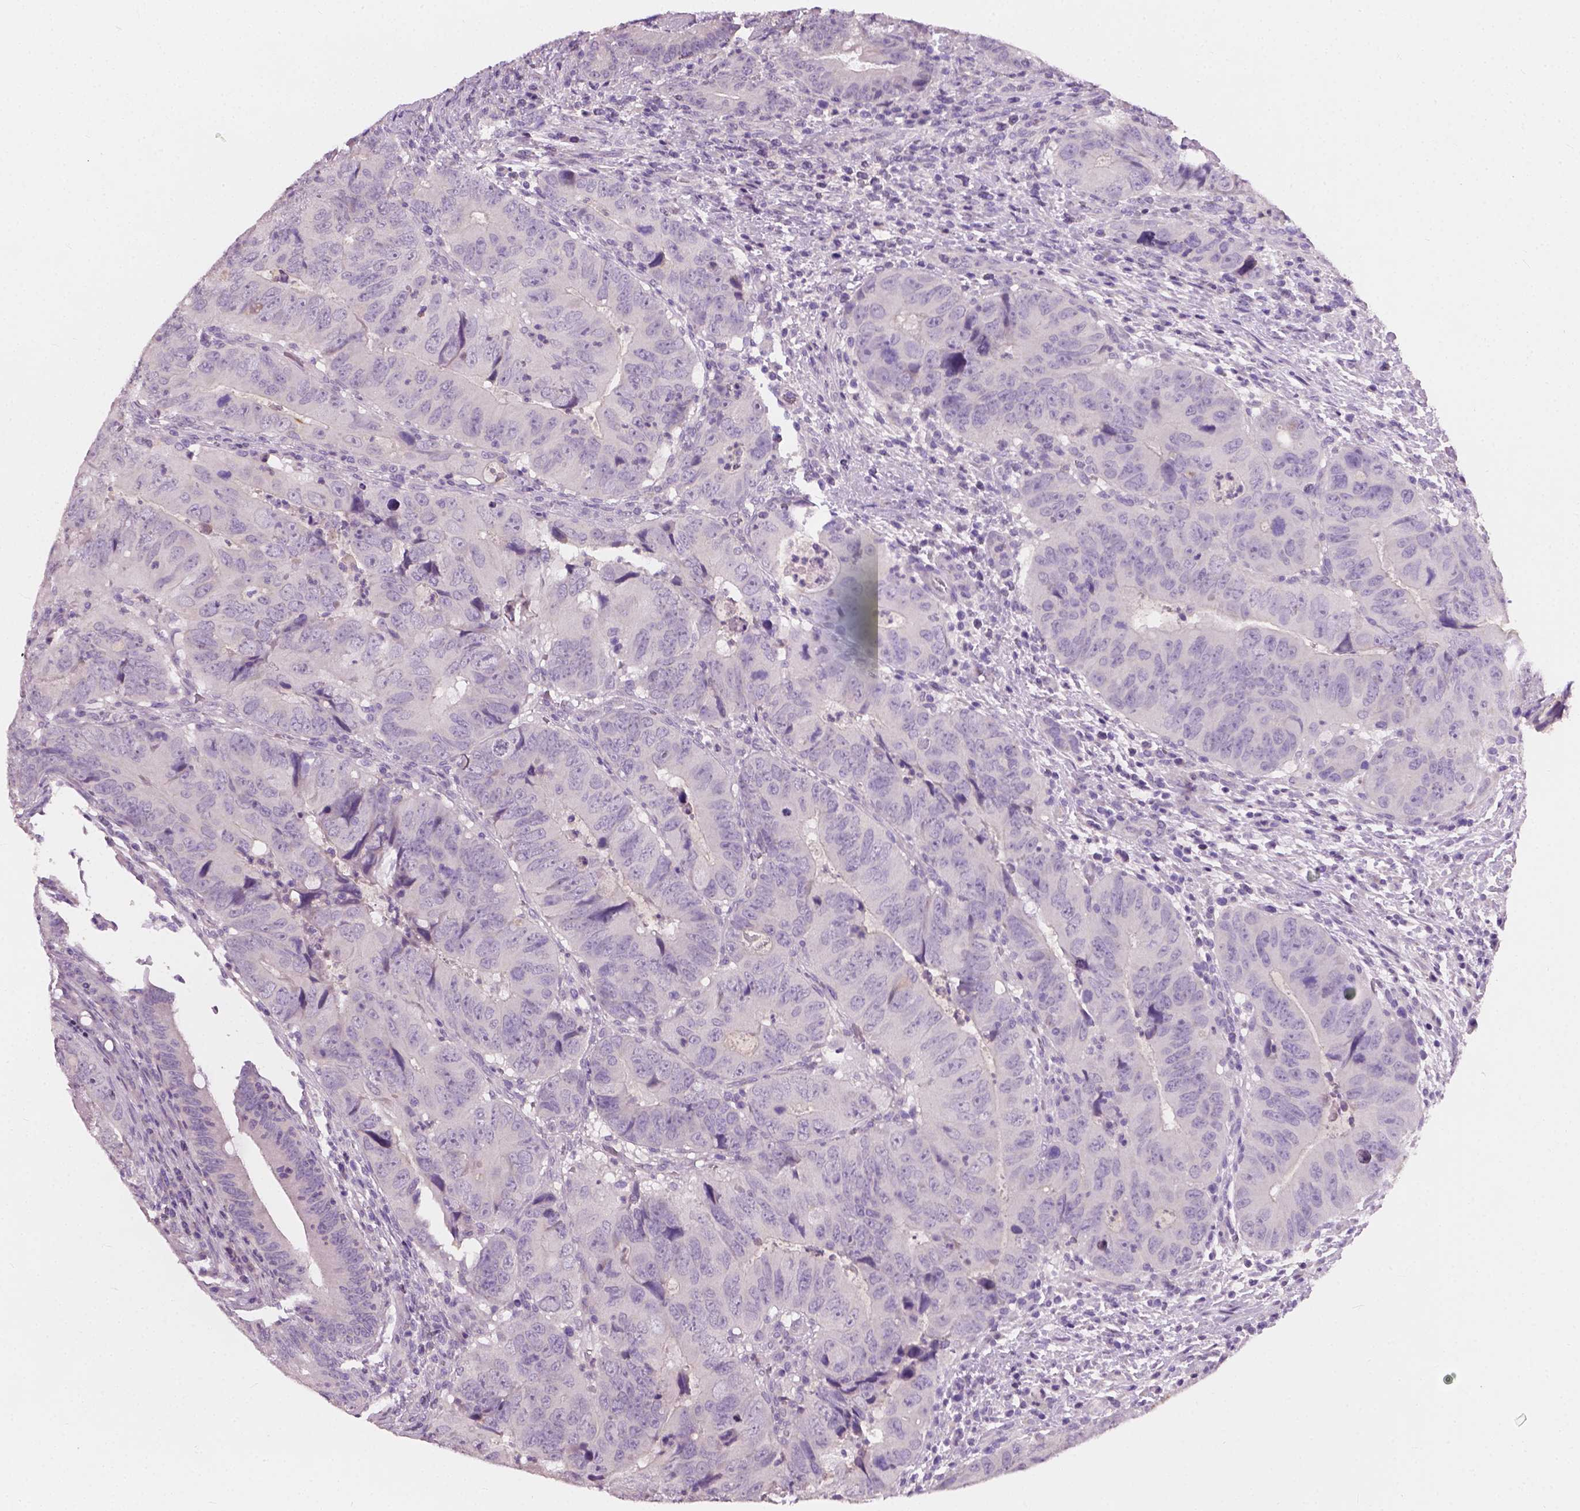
{"staining": {"intensity": "negative", "quantity": "none", "location": "none"}, "tissue": "colorectal cancer", "cell_type": "Tumor cells", "image_type": "cancer", "snomed": [{"axis": "morphology", "description": "Adenocarcinoma, NOS"}, {"axis": "topography", "description": "Colon"}], "caption": "Tumor cells show no significant protein positivity in colorectal cancer.", "gene": "KRT17", "patient": {"sex": "male", "age": 79}}